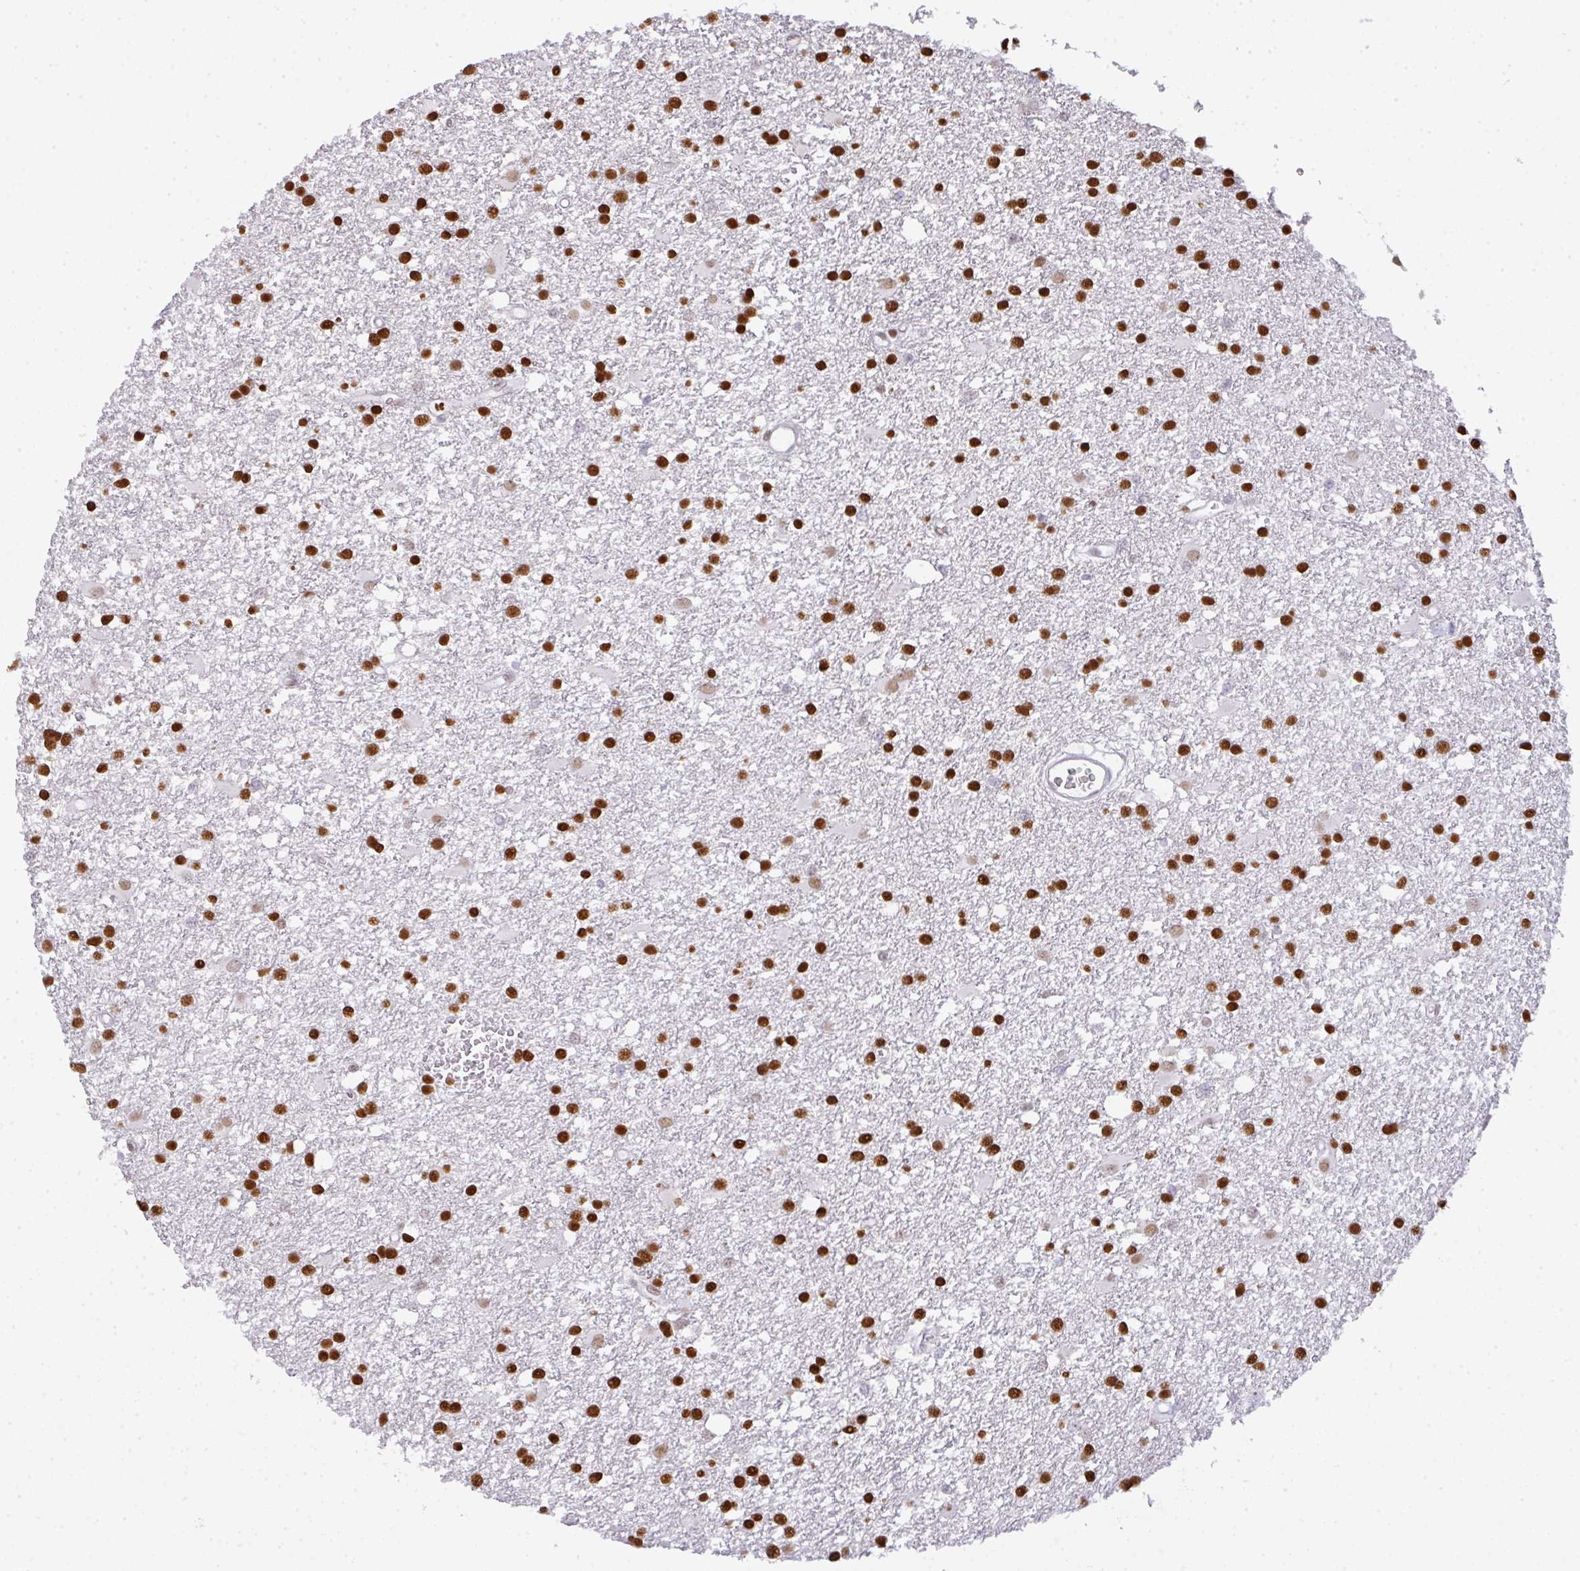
{"staining": {"intensity": "strong", "quantity": ">75%", "location": "nuclear"}, "tissue": "glioma", "cell_type": "Tumor cells", "image_type": "cancer", "snomed": [{"axis": "morphology", "description": "Glioma, malignant, High grade"}, {"axis": "topography", "description": "Brain"}], "caption": "Immunohistochemistry (IHC) staining of glioma, which shows high levels of strong nuclear expression in approximately >75% of tumor cells indicating strong nuclear protein staining. The staining was performed using DAB (brown) for protein detection and nuclei were counterstained in hematoxylin (blue).", "gene": "BBX", "patient": {"sex": "male", "age": 48}}